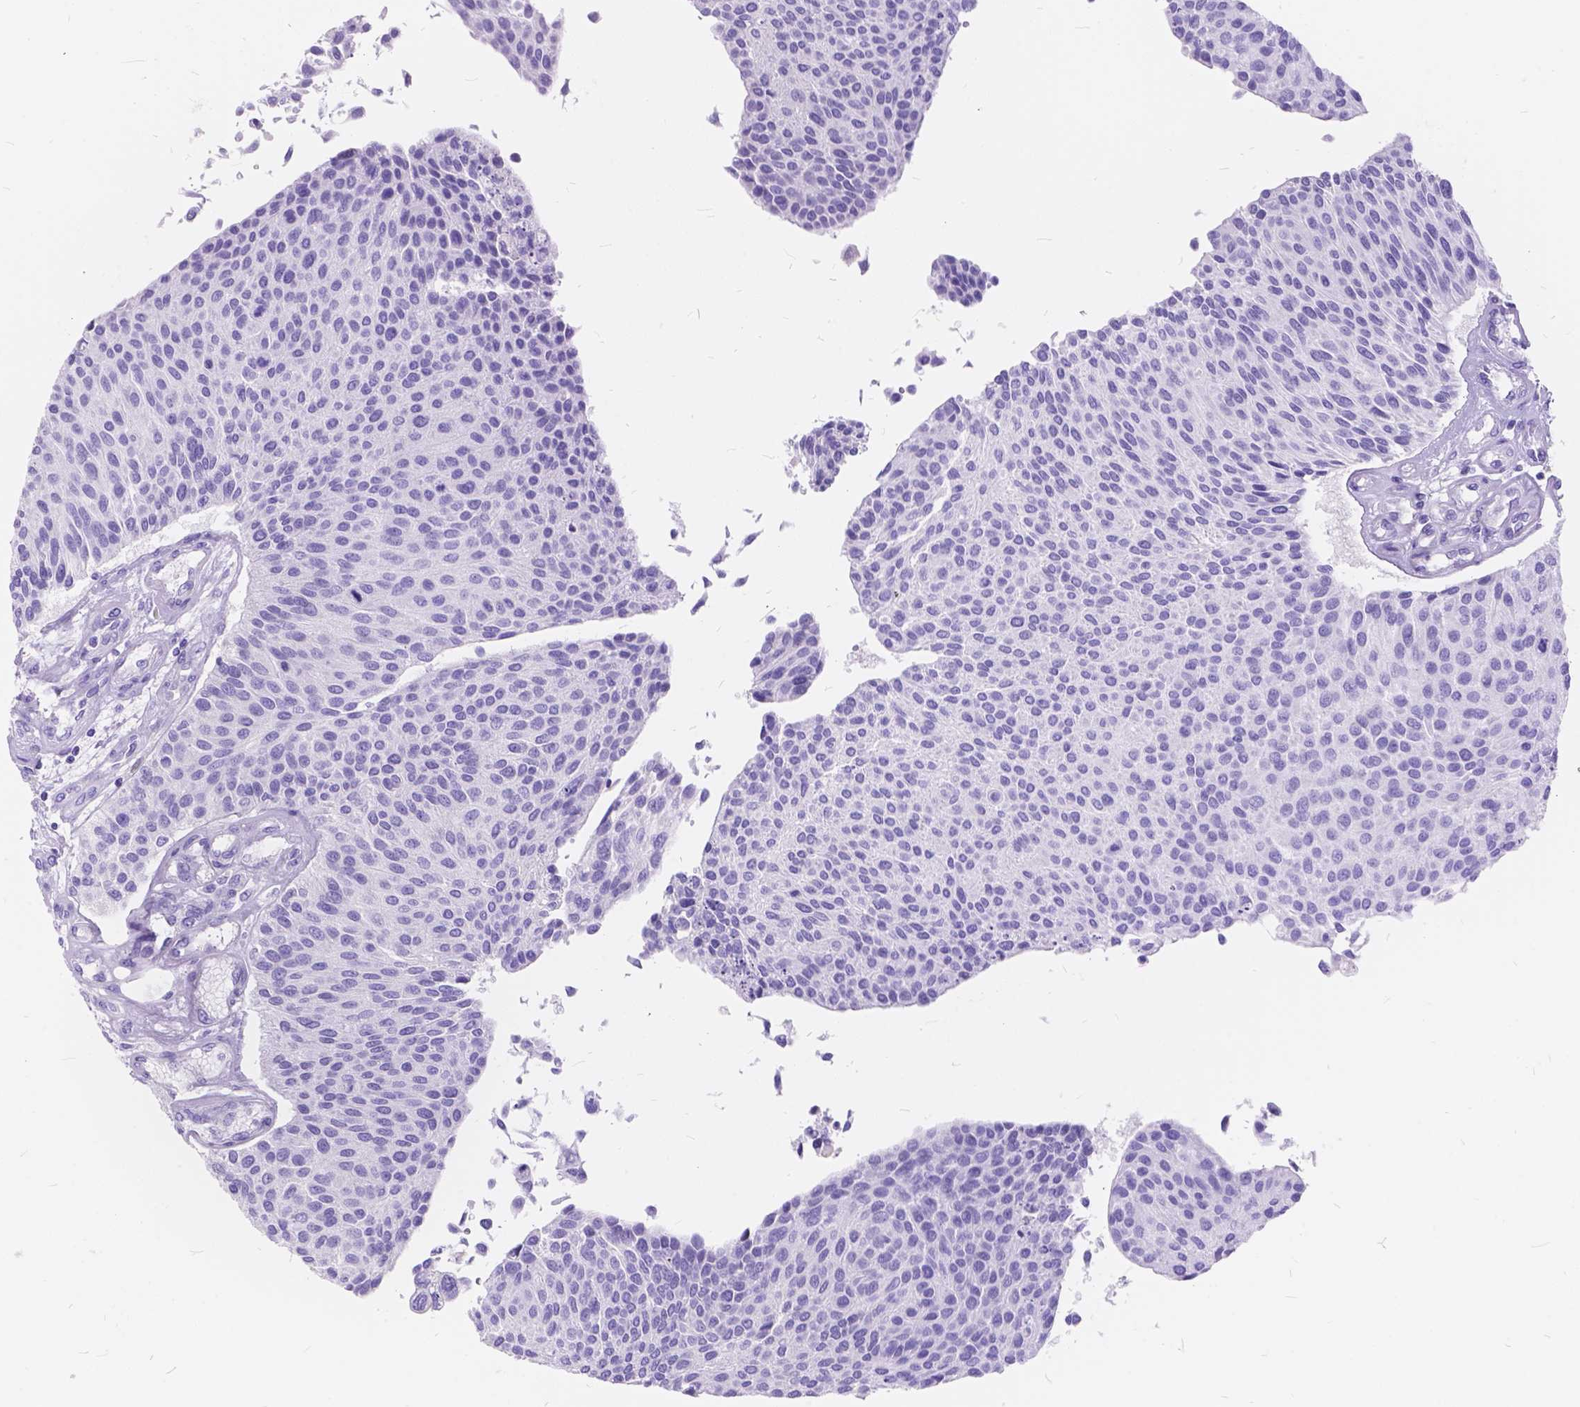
{"staining": {"intensity": "negative", "quantity": "none", "location": "none"}, "tissue": "urothelial cancer", "cell_type": "Tumor cells", "image_type": "cancer", "snomed": [{"axis": "morphology", "description": "Urothelial carcinoma, NOS"}, {"axis": "topography", "description": "Urinary bladder"}], "caption": "IHC histopathology image of urothelial cancer stained for a protein (brown), which shows no positivity in tumor cells.", "gene": "FOXL2", "patient": {"sex": "male", "age": 55}}